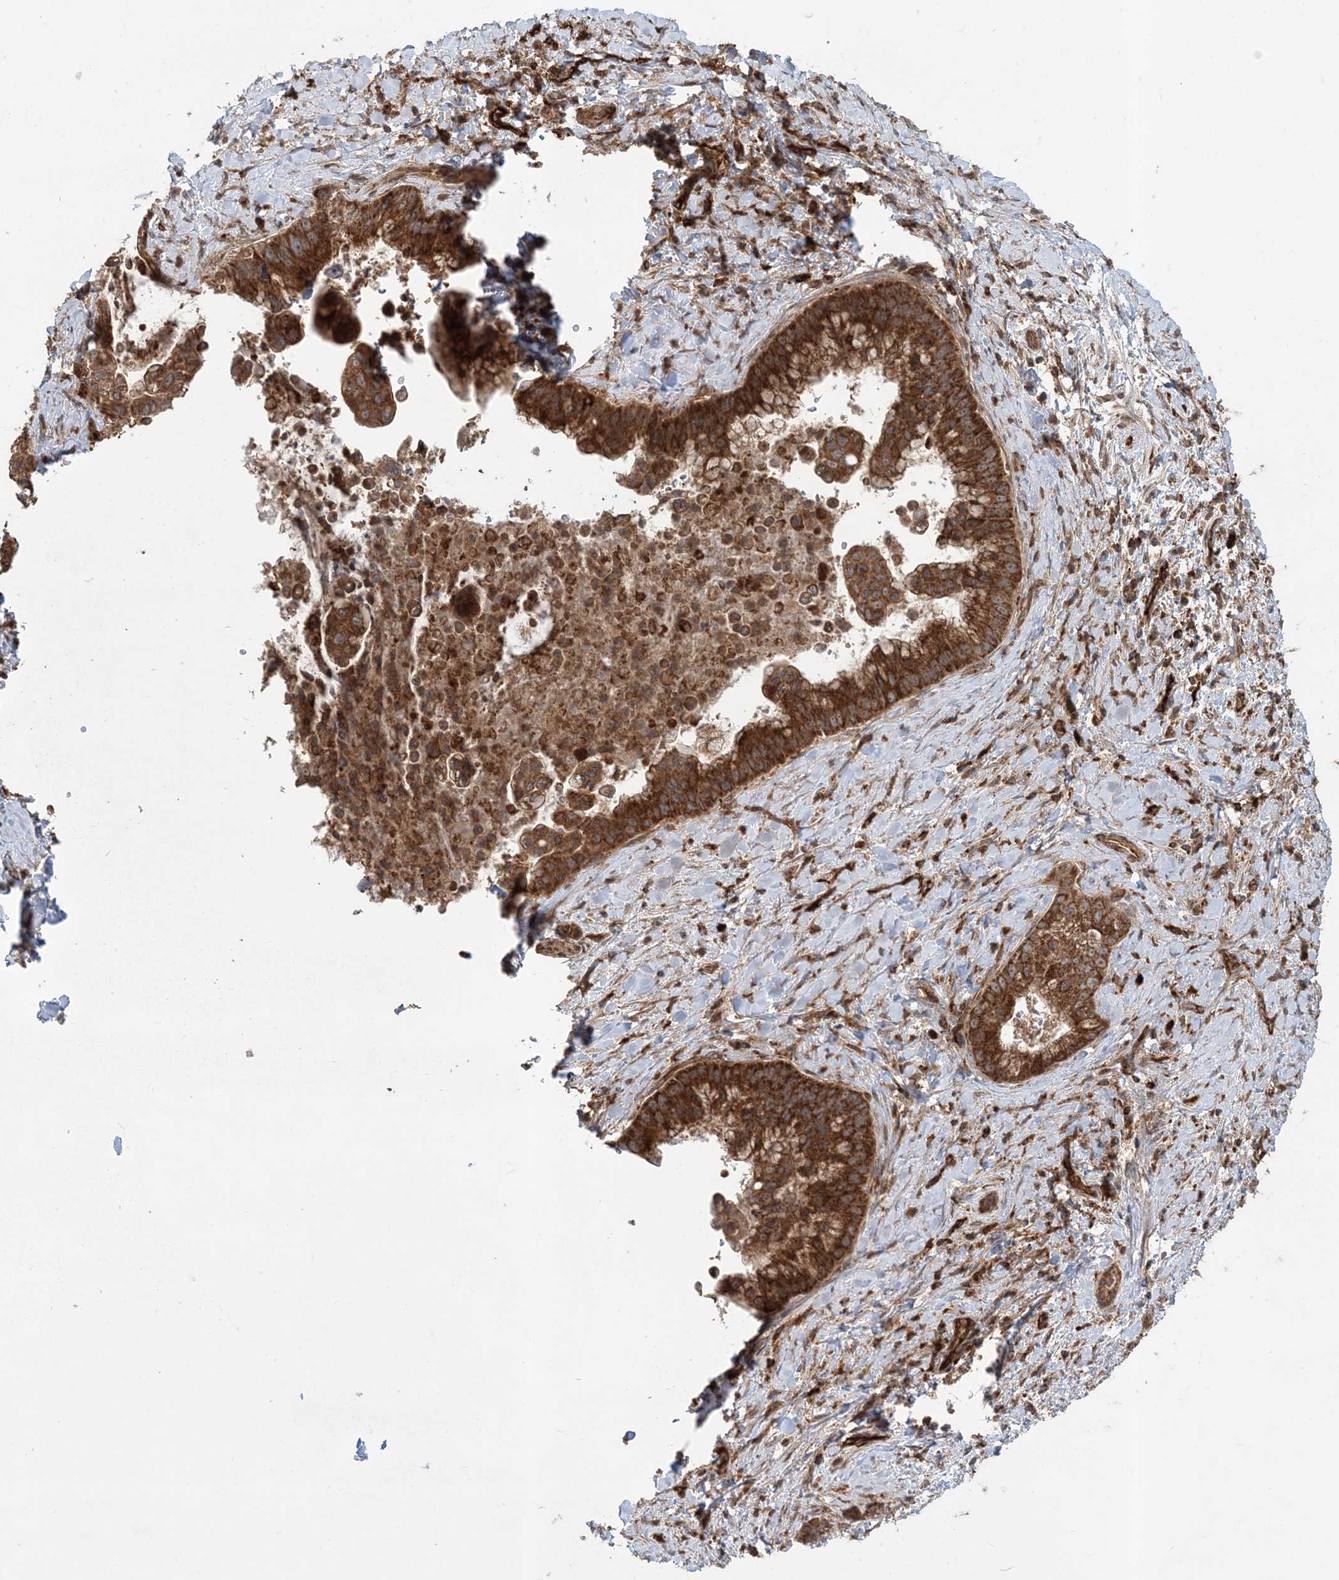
{"staining": {"intensity": "strong", "quantity": ">75%", "location": "cytoplasmic/membranous"}, "tissue": "liver cancer", "cell_type": "Tumor cells", "image_type": "cancer", "snomed": [{"axis": "morphology", "description": "Cholangiocarcinoma"}, {"axis": "topography", "description": "Liver"}], "caption": "Protein expression analysis of human liver cancer (cholangiocarcinoma) reveals strong cytoplasmic/membranous positivity in approximately >75% of tumor cells. (brown staining indicates protein expression, while blue staining denotes nuclei).", "gene": "LRPPRC", "patient": {"sex": "female", "age": 54}}